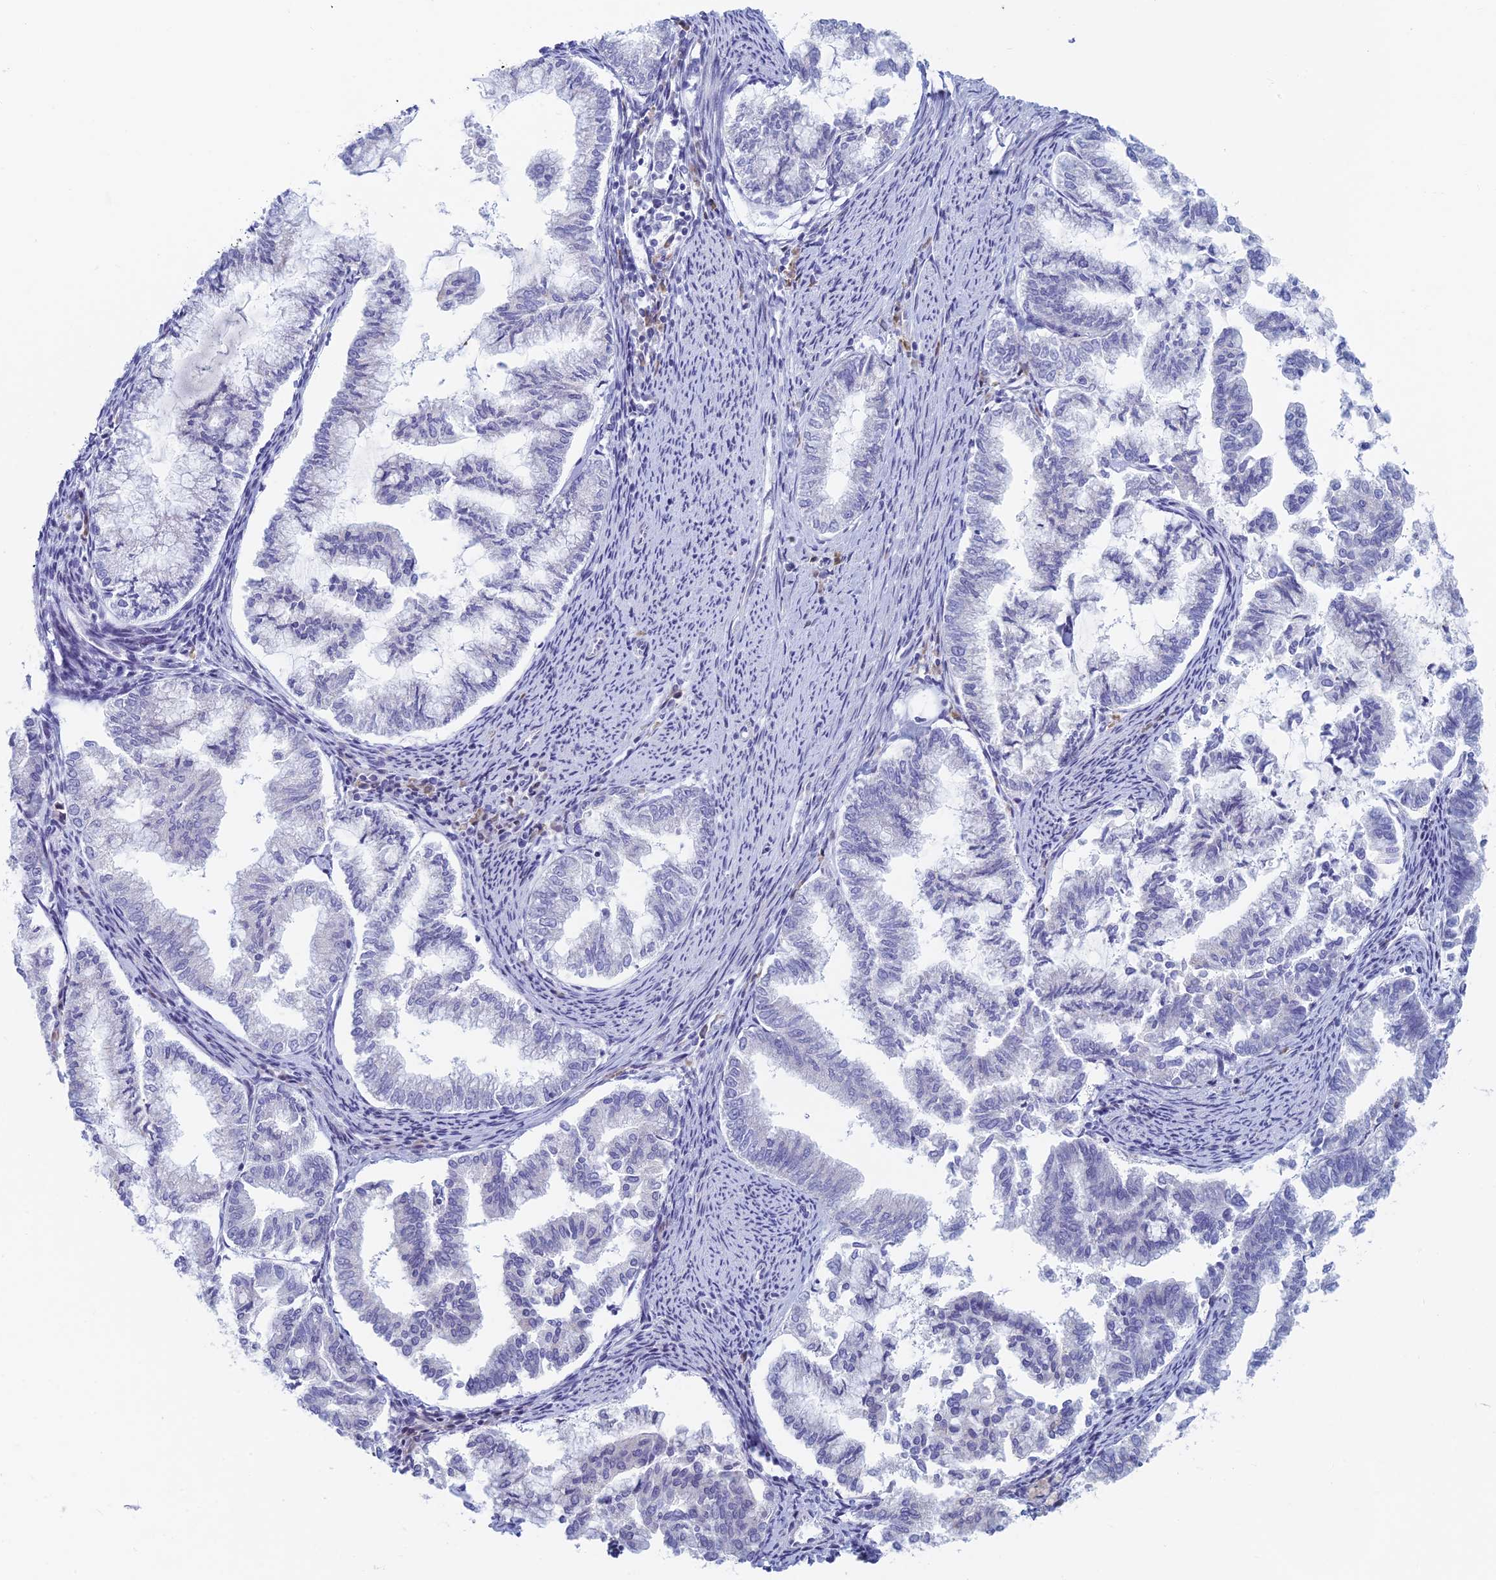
{"staining": {"intensity": "negative", "quantity": "none", "location": "none"}, "tissue": "endometrial cancer", "cell_type": "Tumor cells", "image_type": "cancer", "snomed": [{"axis": "morphology", "description": "Adenocarcinoma, NOS"}, {"axis": "topography", "description": "Endometrium"}], "caption": "Endometrial cancer was stained to show a protein in brown. There is no significant positivity in tumor cells.", "gene": "PPP1R26", "patient": {"sex": "female", "age": 79}}